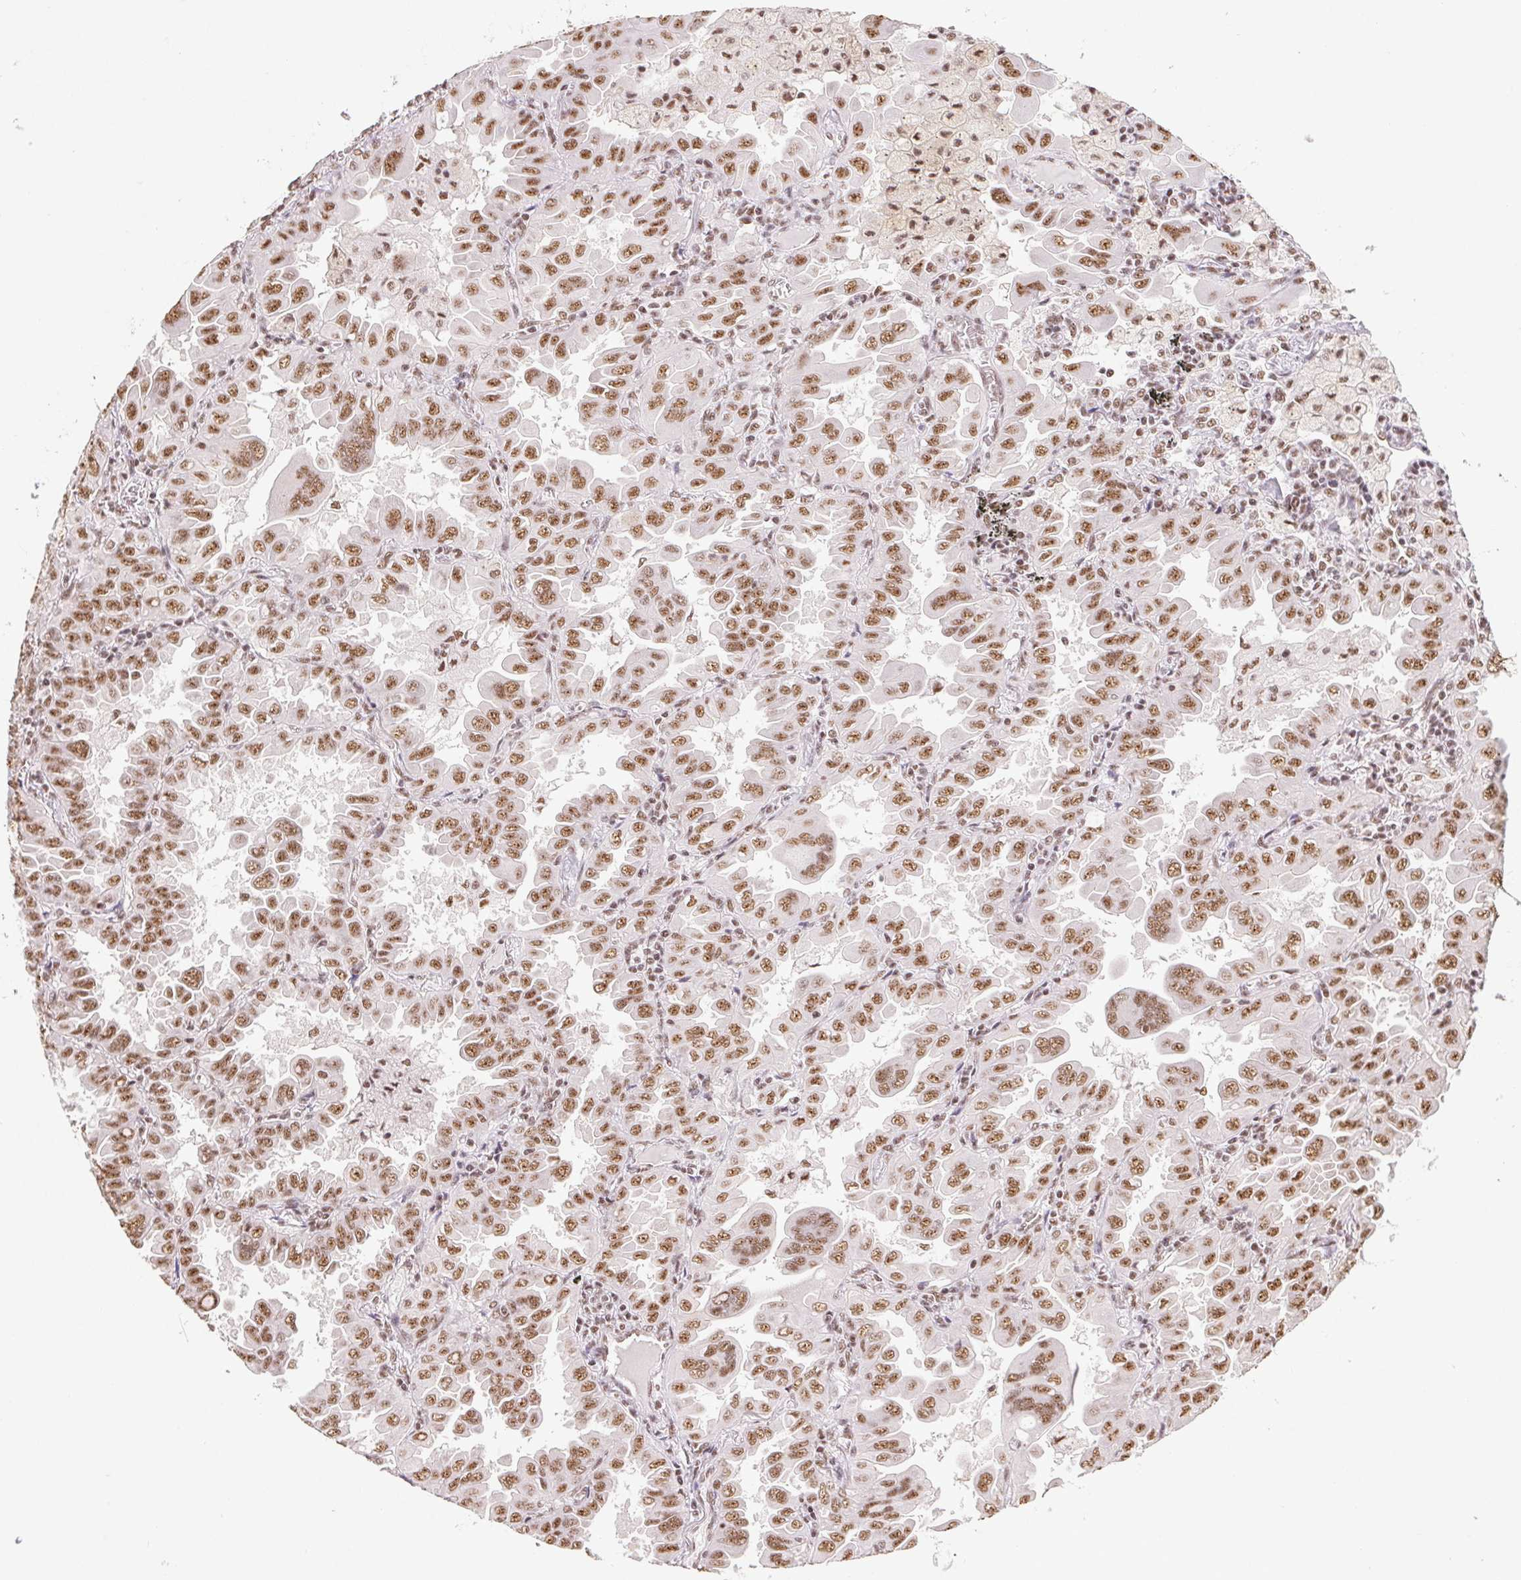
{"staining": {"intensity": "moderate", "quantity": ">75%", "location": "nuclear"}, "tissue": "lung cancer", "cell_type": "Tumor cells", "image_type": "cancer", "snomed": [{"axis": "morphology", "description": "Adenocarcinoma, NOS"}, {"axis": "topography", "description": "Lung"}], "caption": "Immunohistochemical staining of human lung adenocarcinoma displays moderate nuclear protein staining in approximately >75% of tumor cells.", "gene": "IK", "patient": {"sex": "male", "age": 64}}